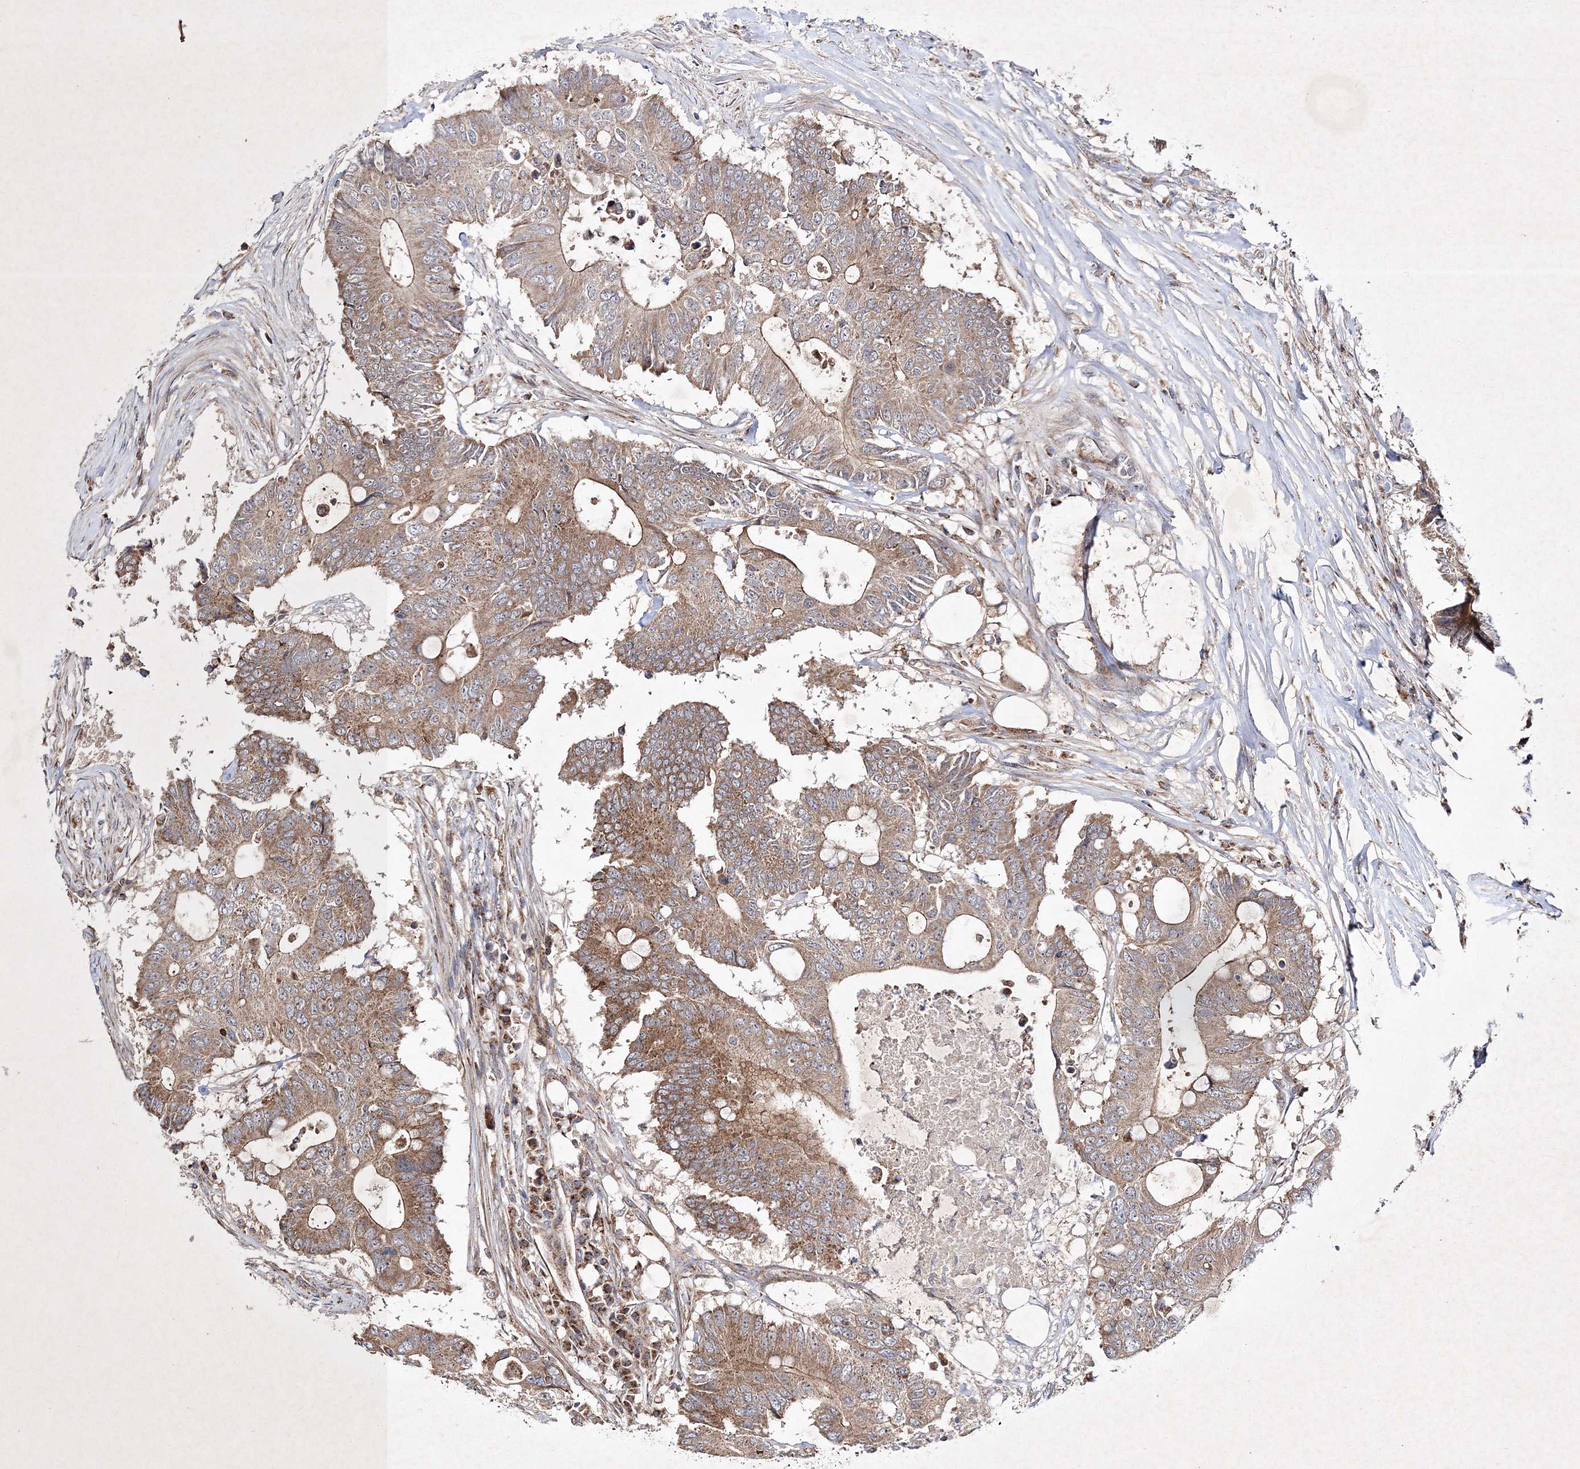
{"staining": {"intensity": "moderate", "quantity": ">75%", "location": "cytoplasmic/membranous"}, "tissue": "colorectal cancer", "cell_type": "Tumor cells", "image_type": "cancer", "snomed": [{"axis": "morphology", "description": "Adenocarcinoma, NOS"}, {"axis": "topography", "description": "Colon"}], "caption": "There is medium levels of moderate cytoplasmic/membranous positivity in tumor cells of adenocarcinoma (colorectal), as demonstrated by immunohistochemical staining (brown color).", "gene": "SCRN3", "patient": {"sex": "male", "age": 71}}